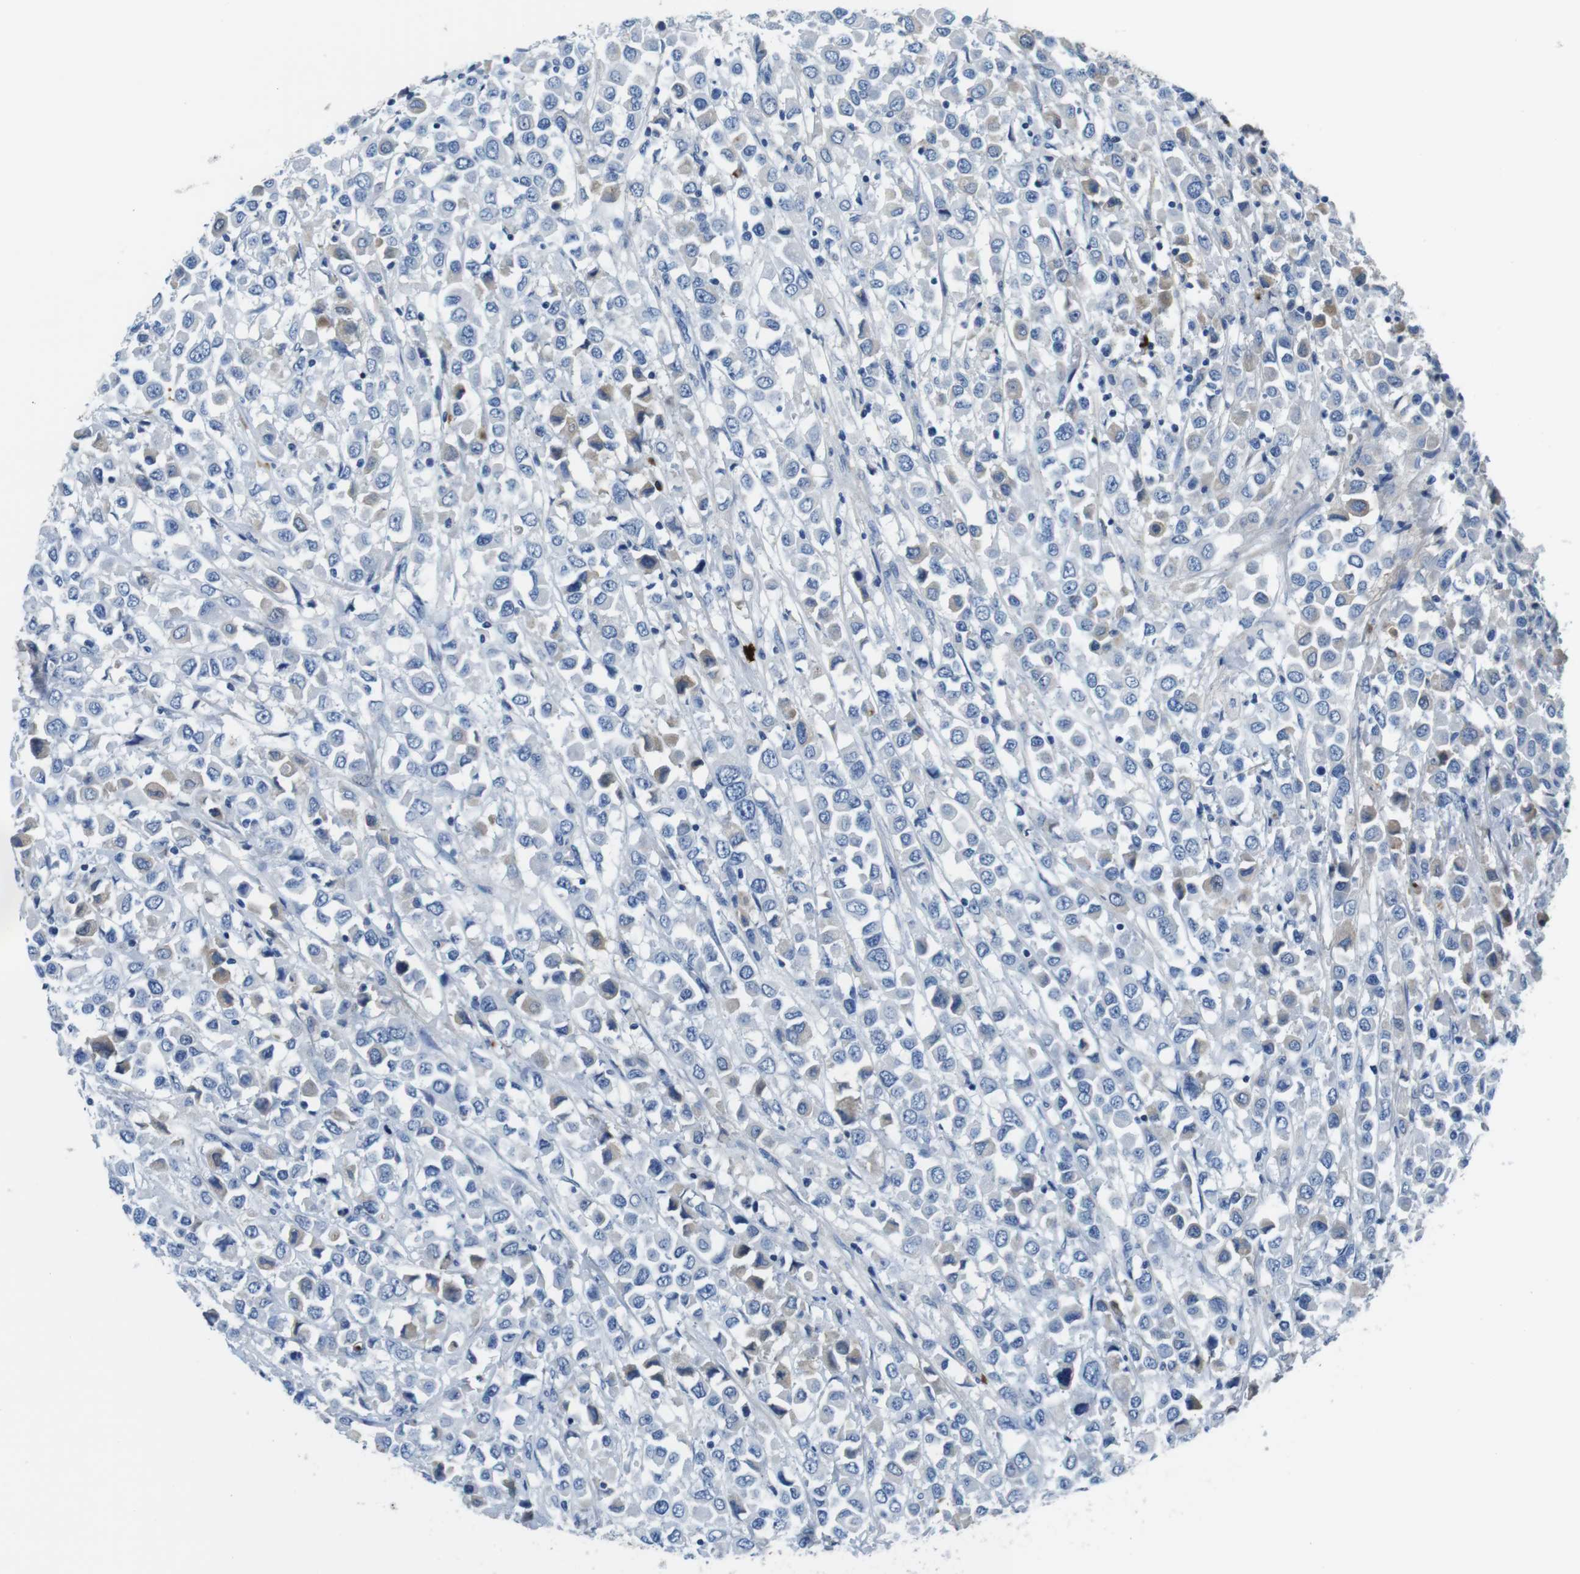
{"staining": {"intensity": "weak", "quantity": "<25%", "location": "cytoplasmic/membranous"}, "tissue": "breast cancer", "cell_type": "Tumor cells", "image_type": "cancer", "snomed": [{"axis": "morphology", "description": "Duct carcinoma"}, {"axis": "topography", "description": "Breast"}], "caption": "Immunohistochemistry (IHC) of human infiltrating ductal carcinoma (breast) reveals no staining in tumor cells.", "gene": "IGKC", "patient": {"sex": "female", "age": 61}}